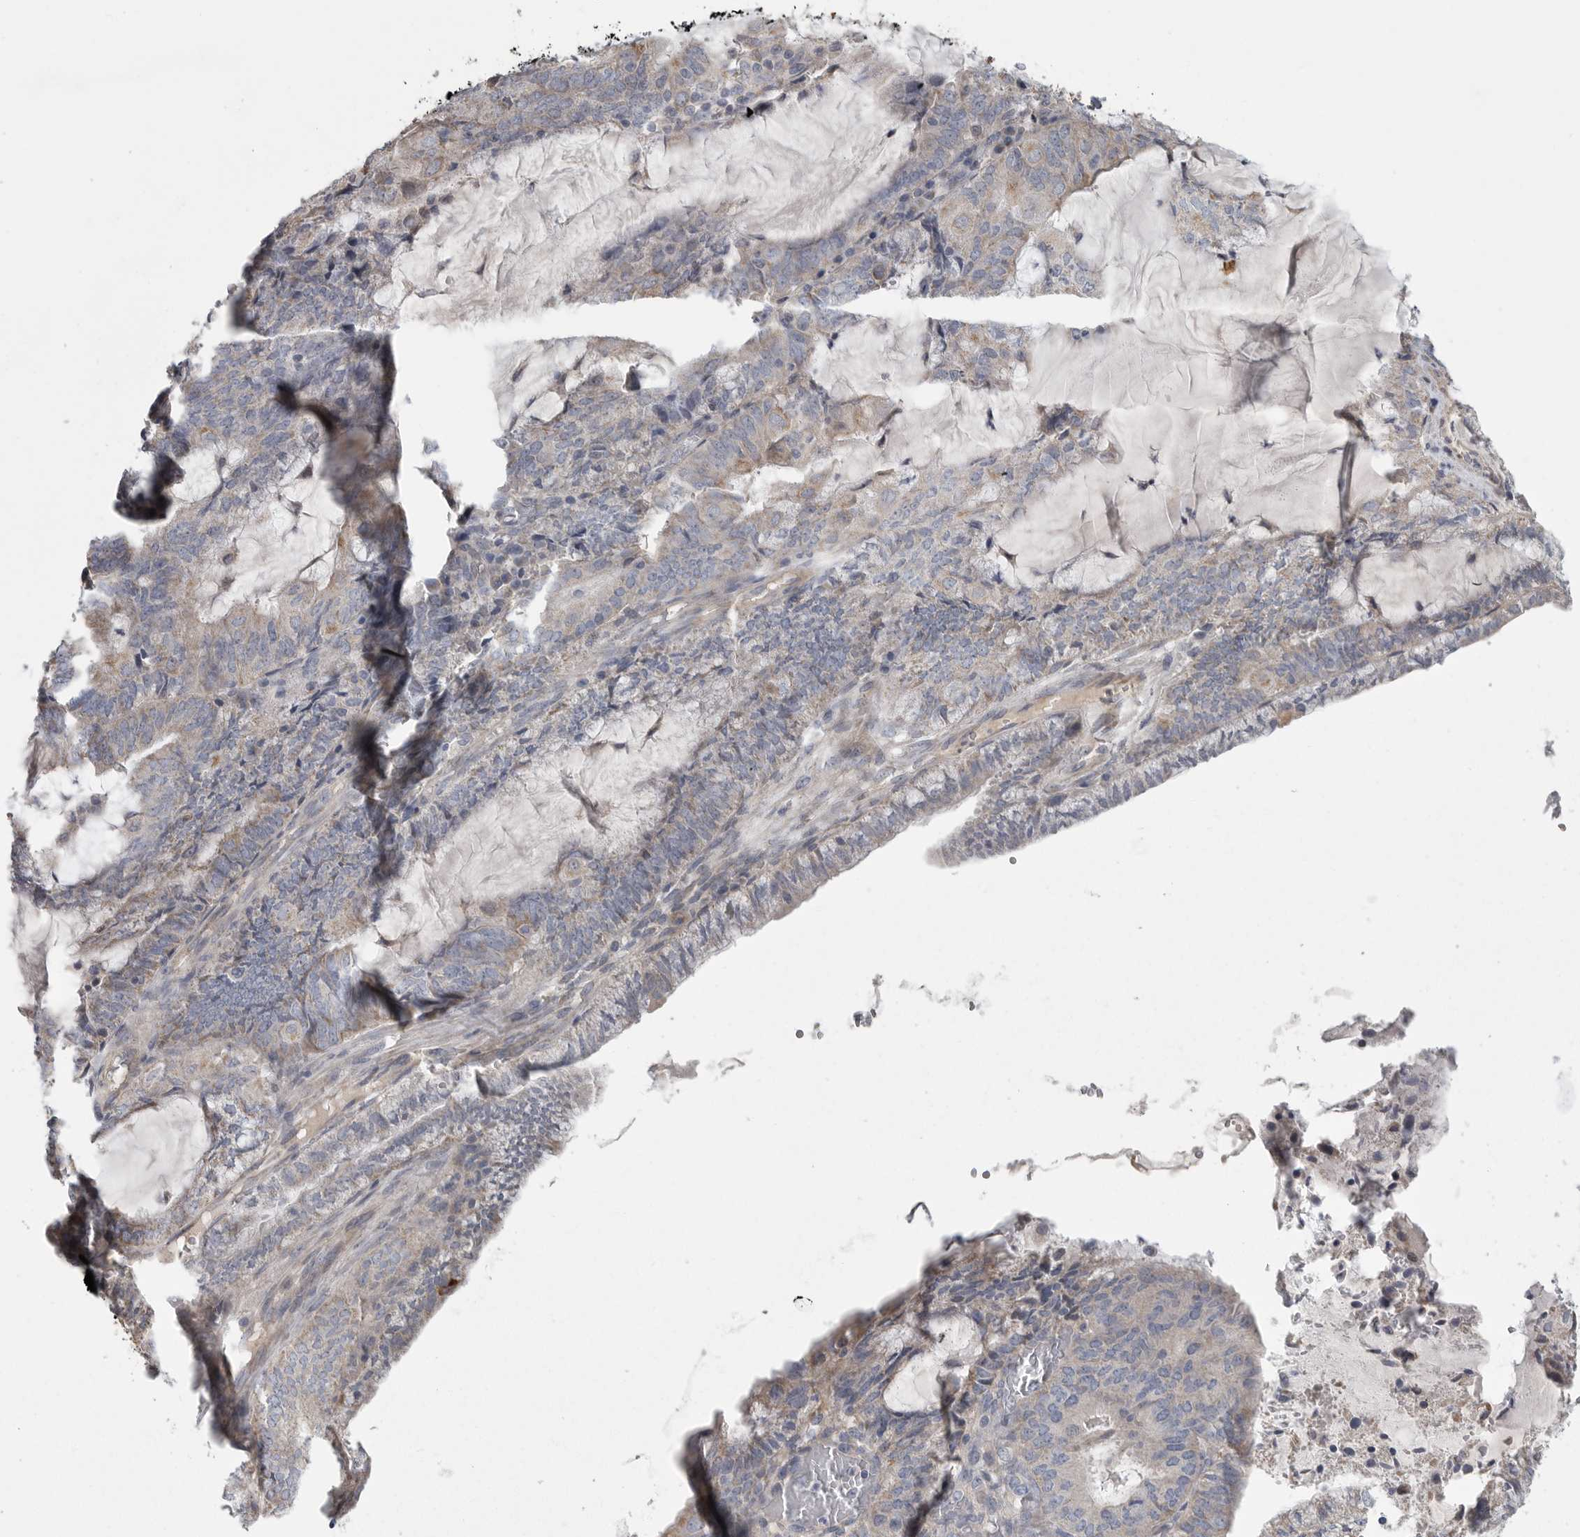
{"staining": {"intensity": "negative", "quantity": "none", "location": "none"}, "tissue": "endometrial cancer", "cell_type": "Tumor cells", "image_type": "cancer", "snomed": [{"axis": "morphology", "description": "Adenocarcinoma, NOS"}, {"axis": "topography", "description": "Endometrium"}], "caption": "This is a image of IHC staining of adenocarcinoma (endometrial), which shows no positivity in tumor cells. Nuclei are stained in blue.", "gene": "CRP", "patient": {"sex": "female", "age": 81}}